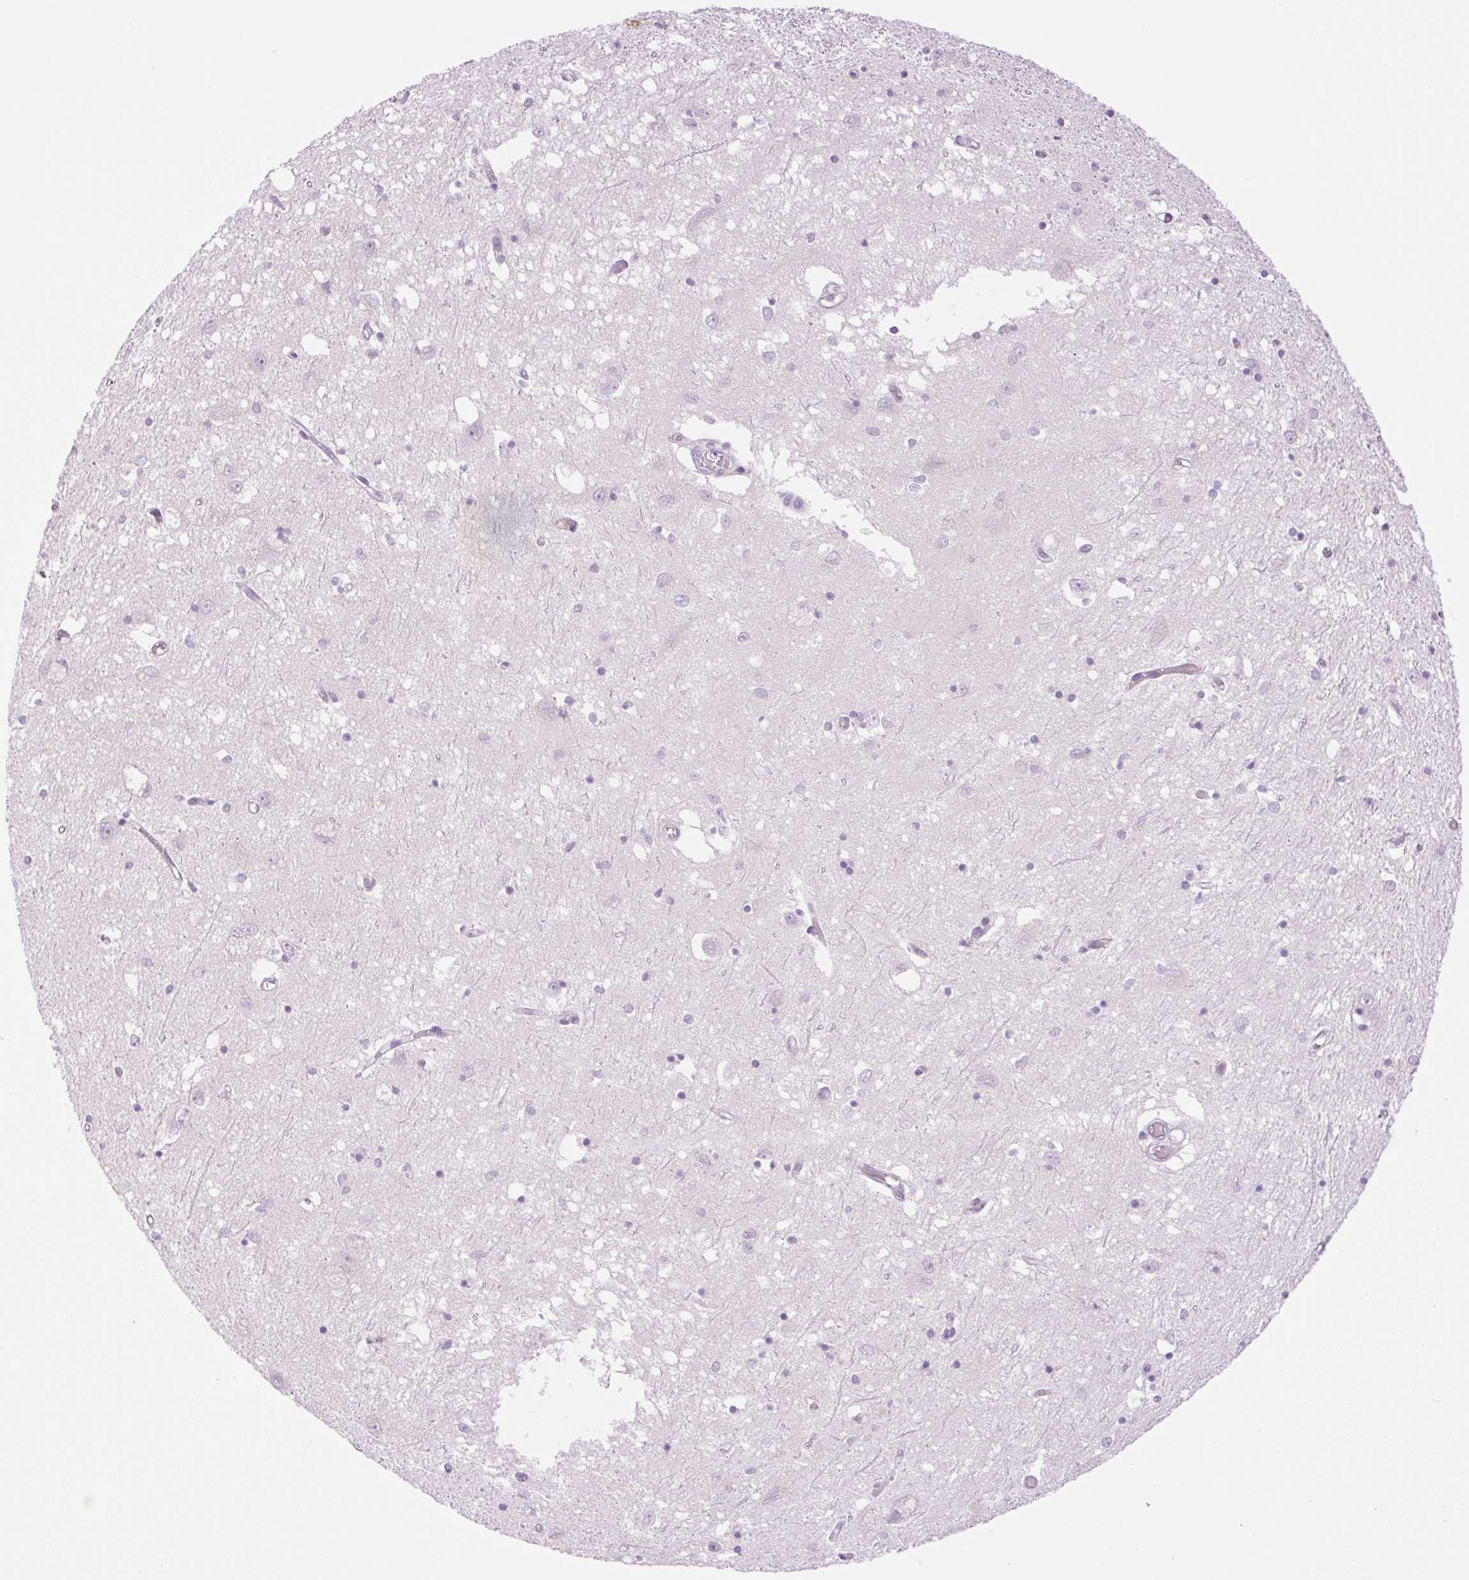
{"staining": {"intensity": "negative", "quantity": "none", "location": "none"}, "tissue": "caudate", "cell_type": "Glial cells", "image_type": "normal", "snomed": [{"axis": "morphology", "description": "Normal tissue, NOS"}, {"axis": "topography", "description": "Lateral ventricle wall"}], "caption": "This is an immunohistochemistry micrograph of normal caudate. There is no expression in glial cells.", "gene": "PALM3", "patient": {"sex": "male", "age": 70}}